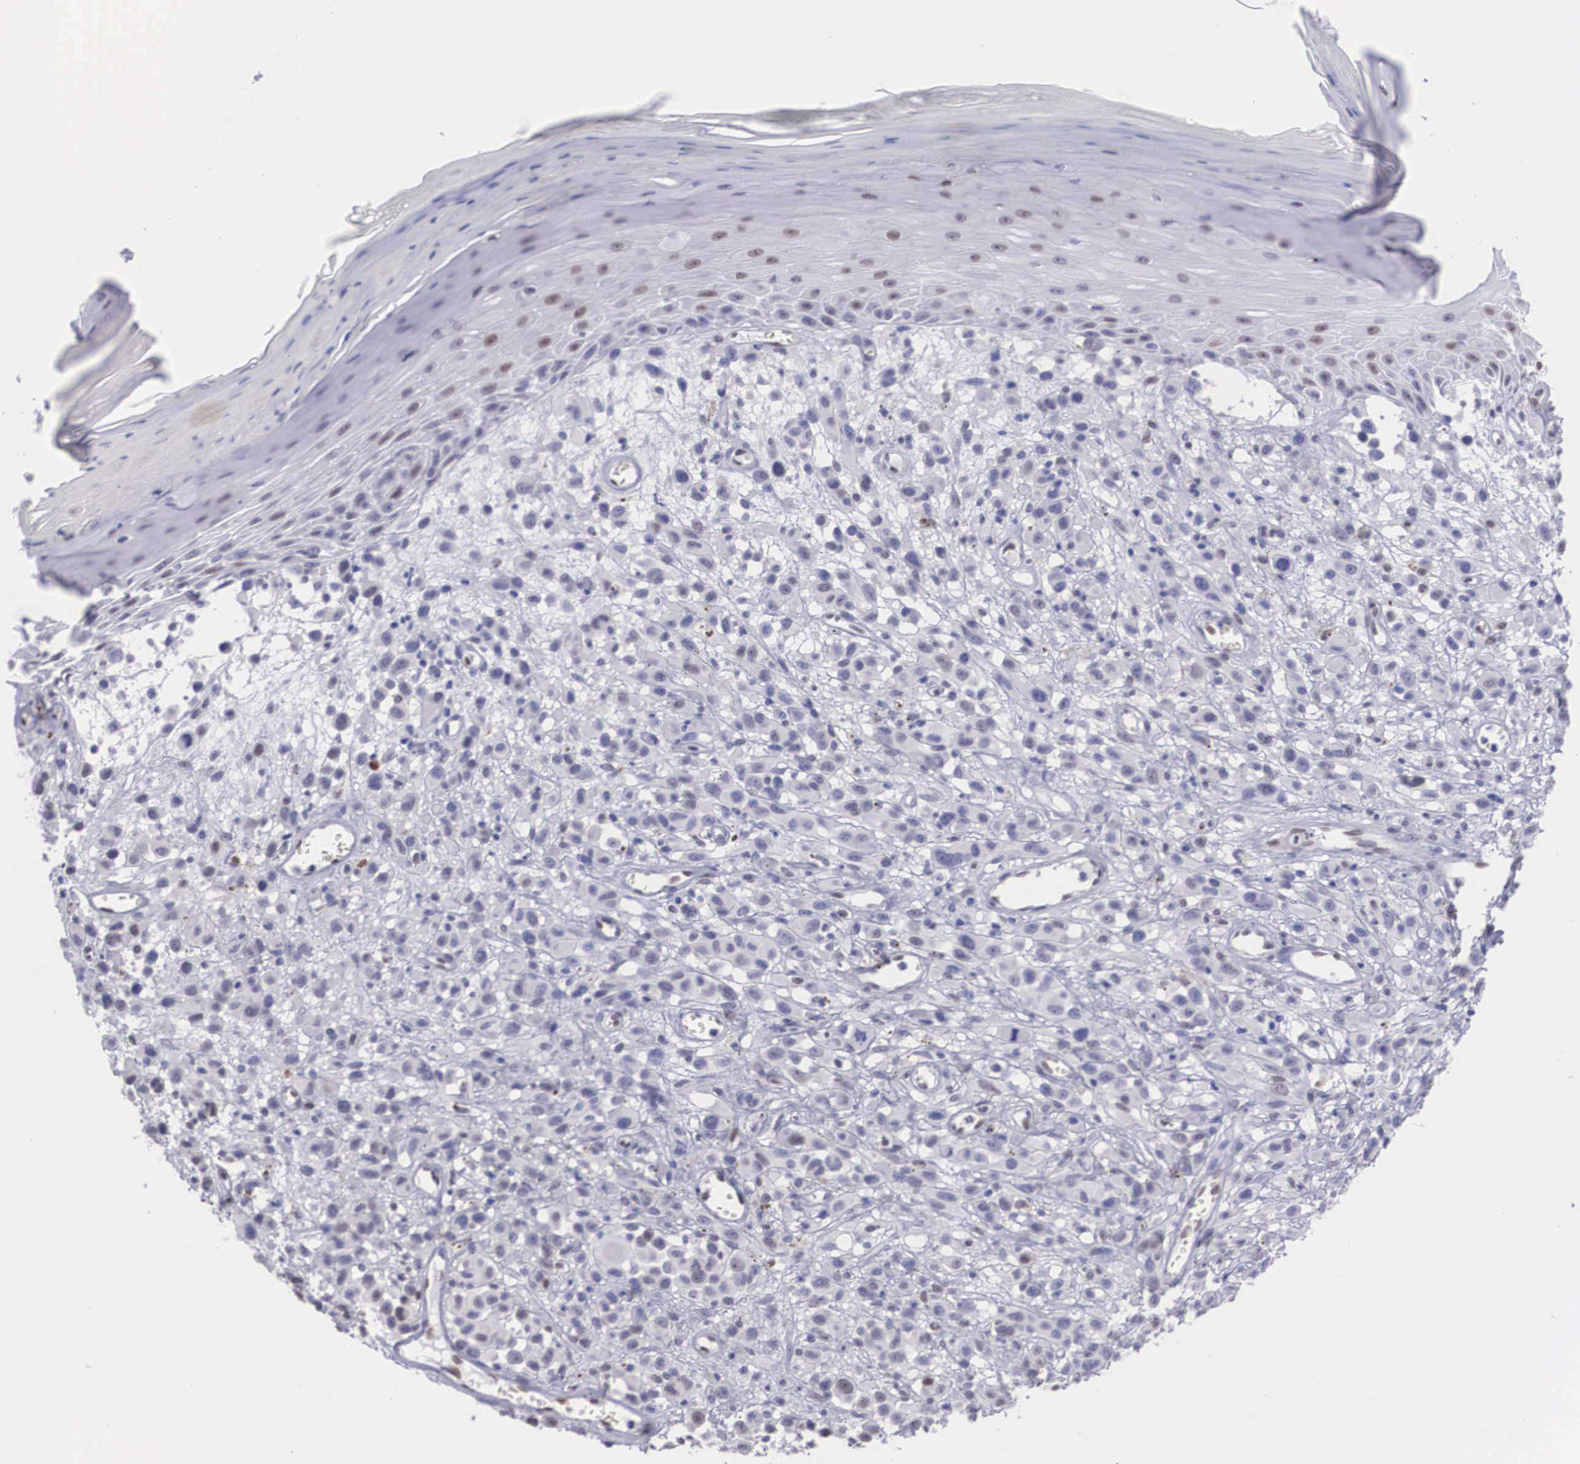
{"staining": {"intensity": "negative", "quantity": "none", "location": "none"}, "tissue": "melanoma", "cell_type": "Tumor cells", "image_type": "cancer", "snomed": [{"axis": "morphology", "description": "Malignant melanoma, NOS"}, {"axis": "topography", "description": "Skin"}], "caption": "High magnification brightfield microscopy of melanoma stained with DAB (3,3'-diaminobenzidine) (brown) and counterstained with hematoxylin (blue): tumor cells show no significant expression.", "gene": "HMGN5", "patient": {"sex": "male", "age": 51}}